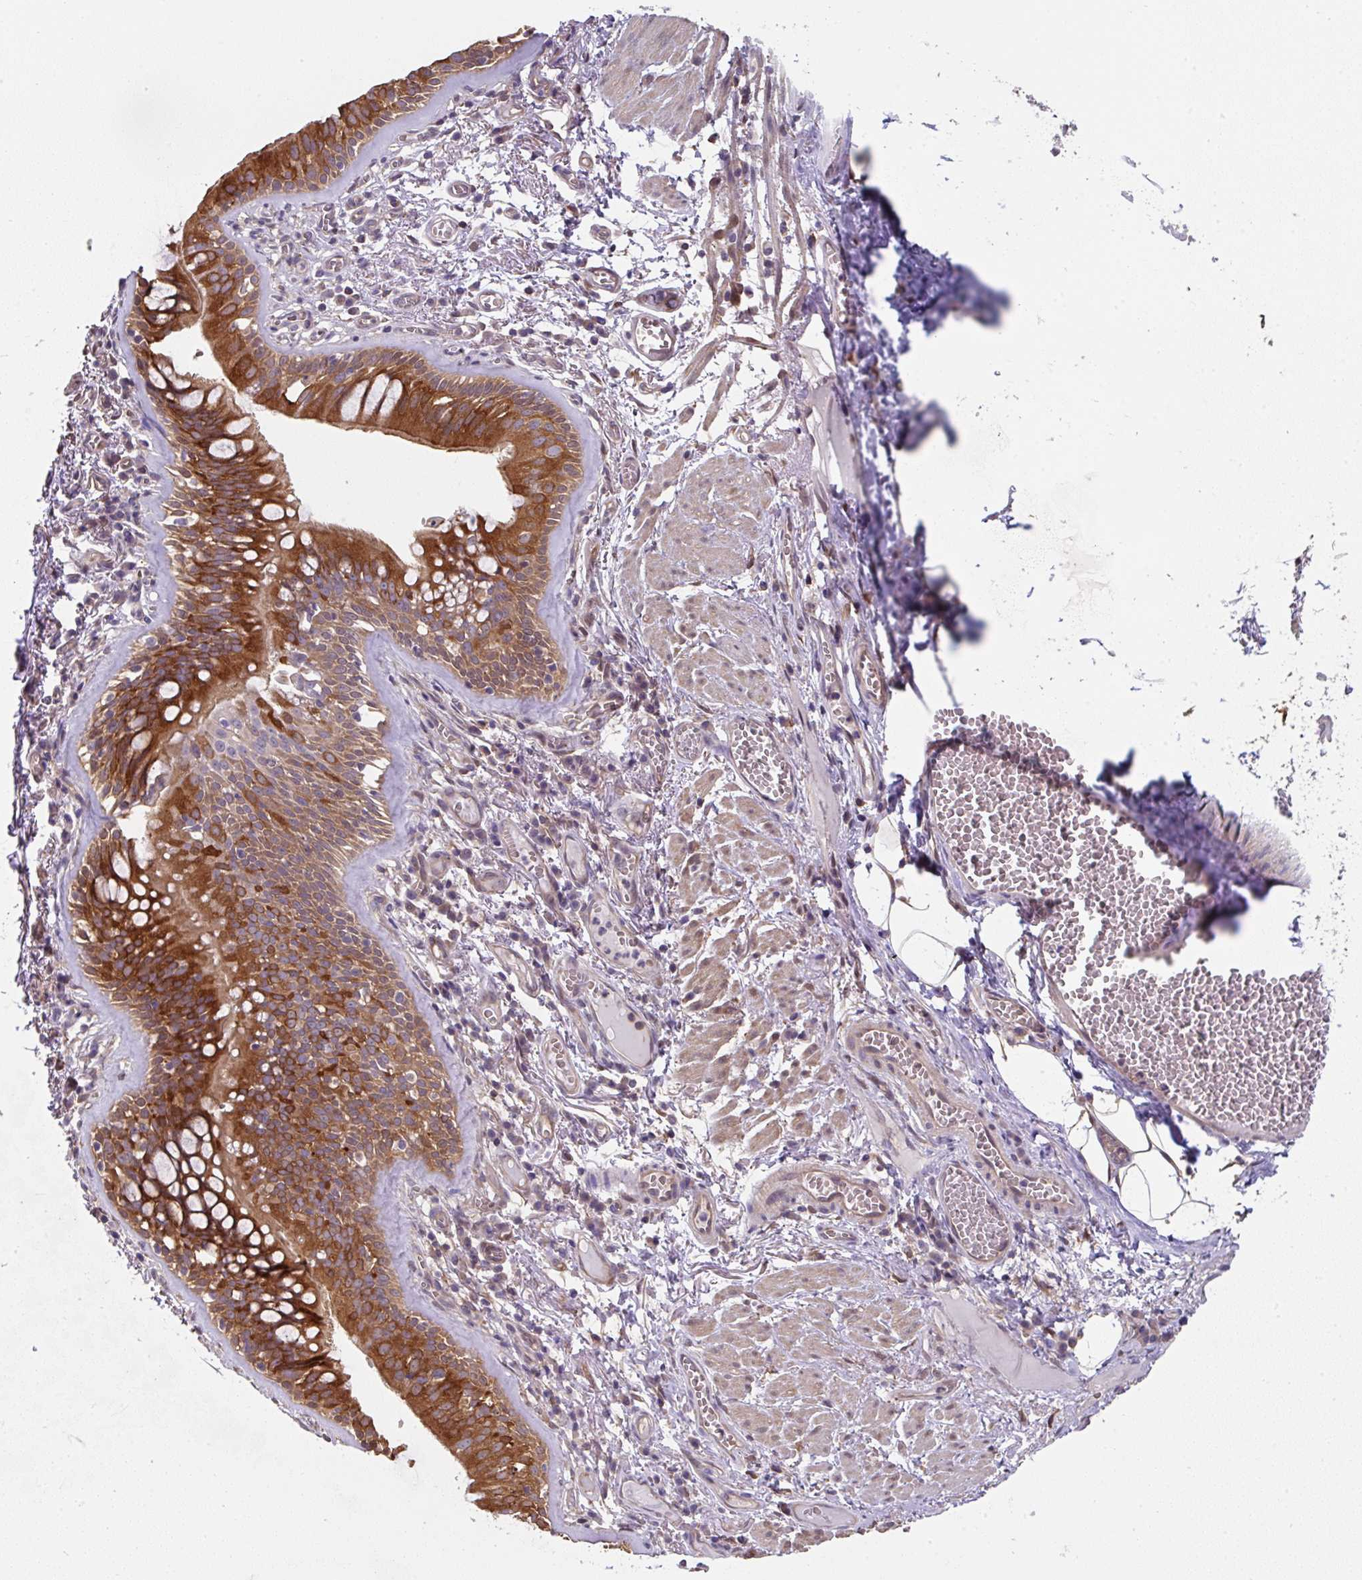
{"staining": {"intensity": "strong", "quantity": ">75%", "location": "cytoplasmic/membranous"}, "tissue": "bronchus", "cell_type": "Respiratory epithelial cells", "image_type": "normal", "snomed": [{"axis": "morphology", "description": "Normal tissue, NOS"}, {"axis": "topography", "description": "Cartilage tissue"}, {"axis": "topography", "description": "Bronchus"}], "caption": "Immunohistochemistry staining of unremarkable bronchus, which displays high levels of strong cytoplasmic/membranous expression in approximately >75% of respiratory epithelial cells indicating strong cytoplasmic/membranous protein positivity. The staining was performed using DAB (3,3'-diaminobenzidine) (brown) for protein detection and nuclei were counterstained in hematoxylin (blue).", "gene": "ST13", "patient": {"sex": "male", "age": 78}}